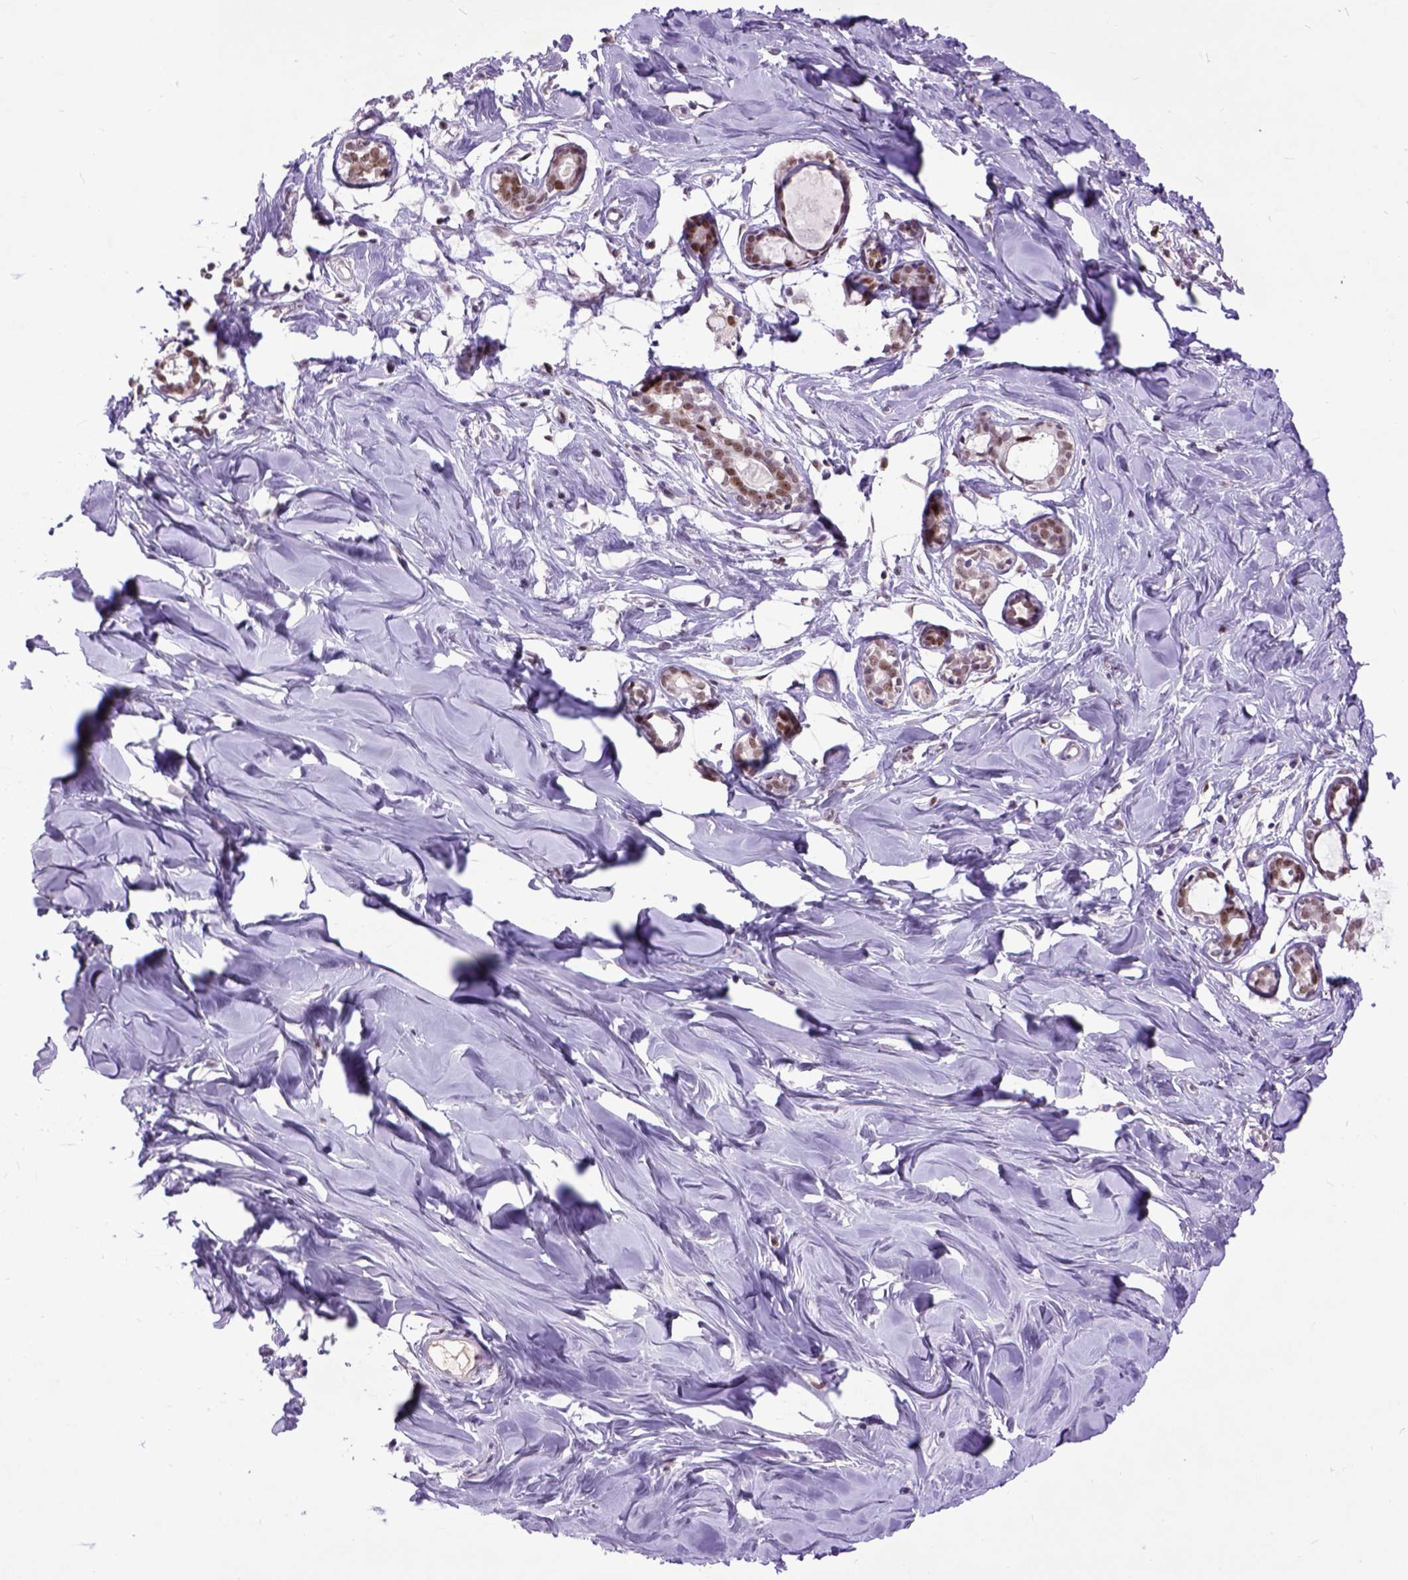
{"staining": {"intensity": "negative", "quantity": "none", "location": "none"}, "tissue": "breast", "cell_type": "Adipocytes", "image_type": "normal", "snomed": [{"axis": "morphology", "description": "Normal tissue, NOS"}, {"axis": "topography", "description": "Breast"}], "caption": "Immunohistochemistry (IHC) of normal human breast displays no positivity in adipocytes. (Stains: DAB immunohistochemistry (IHC) with hematoxylin counter stain, Microscopy: brightfield microscopy at high magnification).", "gene": "RCC2", "patient": {"sex": "female", "age": 27}}